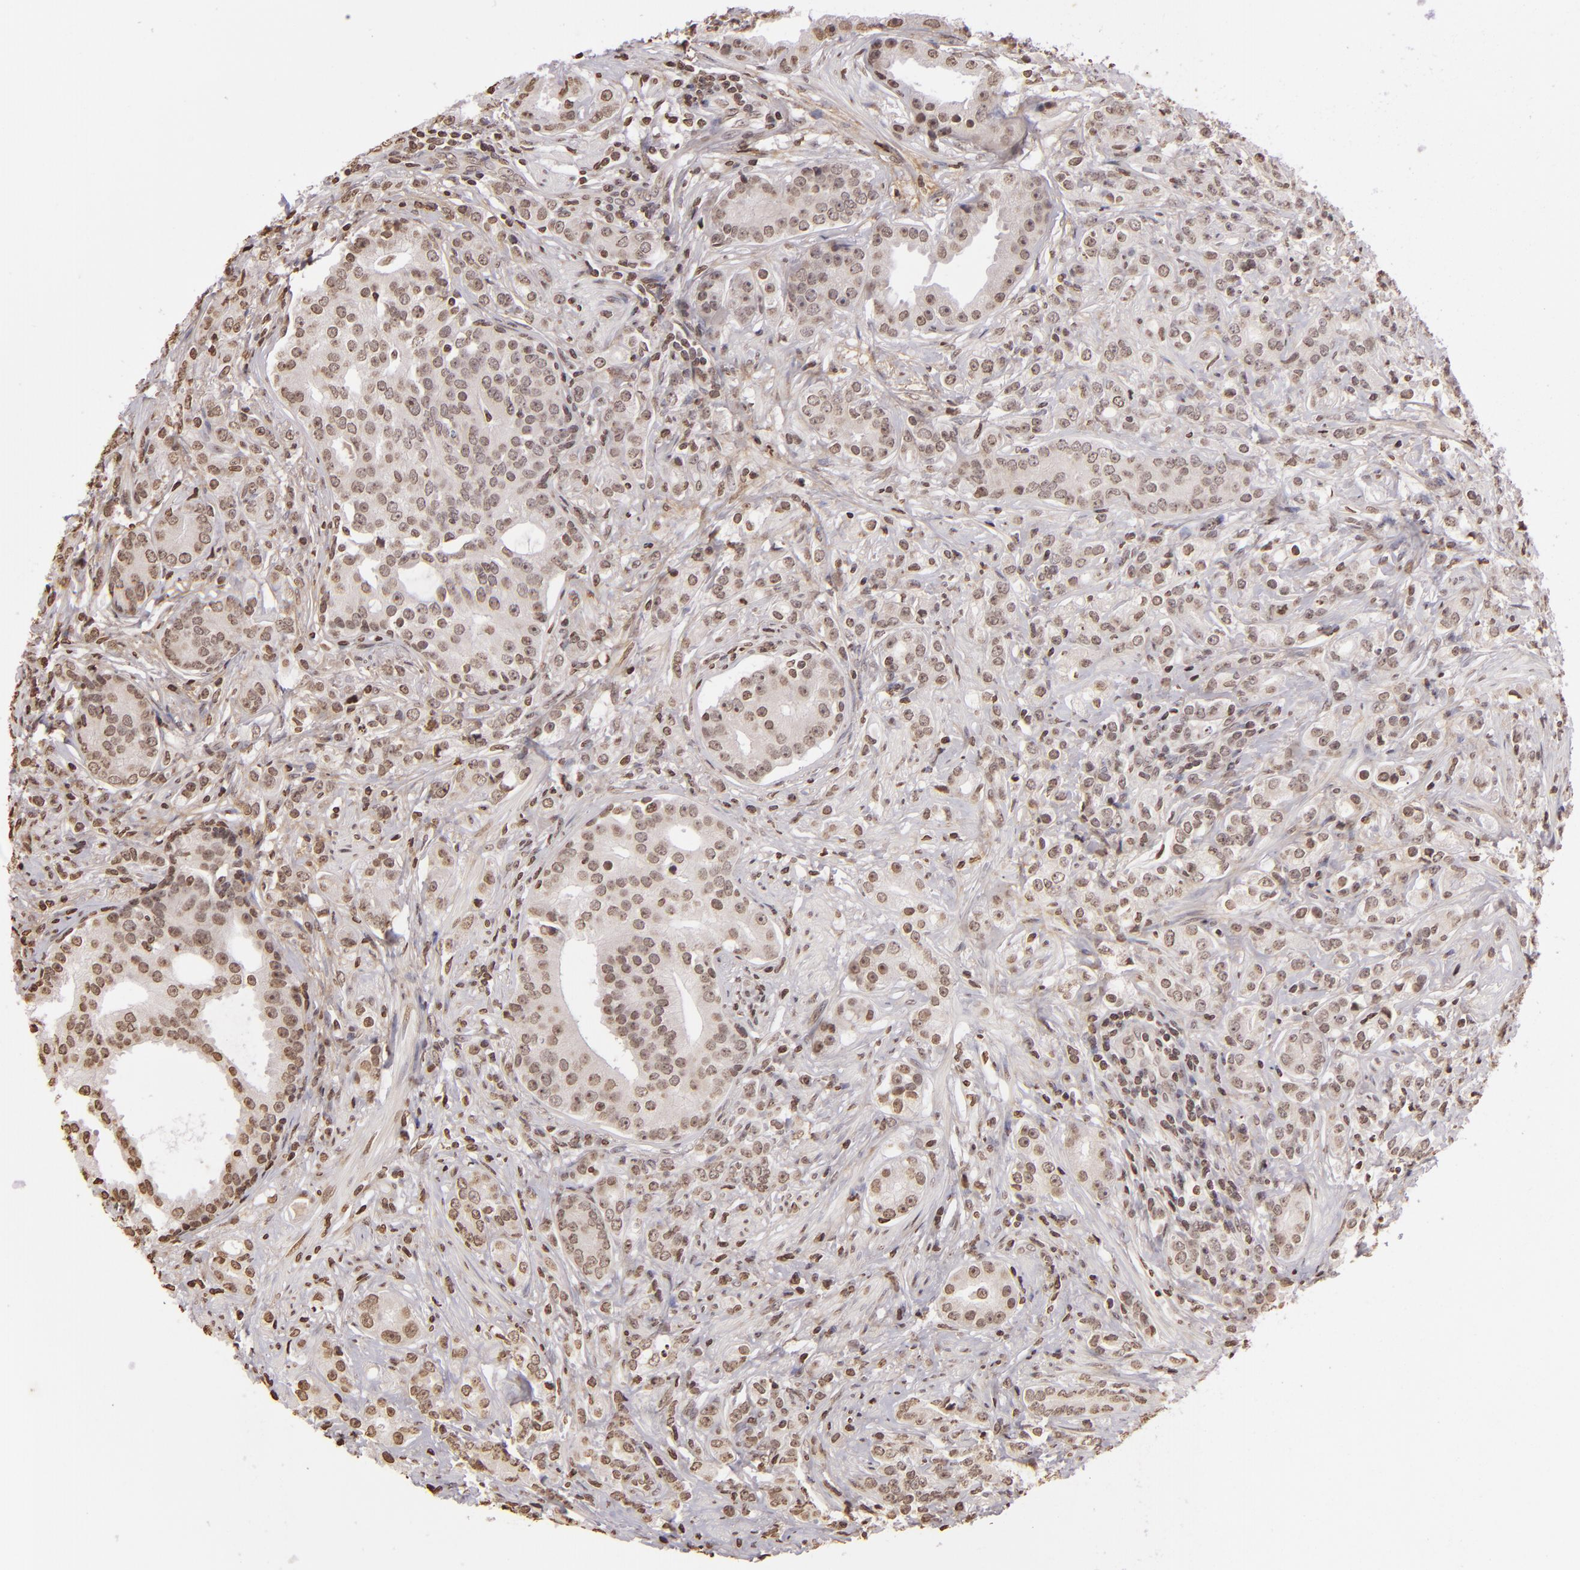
{"staining": {"intensity": "weak", "quantity": ">75%", "location": "nuclear"}, "tissue": "prostate cancer", "cell_type": "Tumor cells", "image_type": "cancer", "snomed": [{"axis": "morphology", "description": "Adenocarcinoma, Medium grade"}, {"axis": "topography", "description": "Prostate"}], "caption": "There is low levels of weak nuclear staining in tumor cells of prostate cancer, as demonstrated by immunohistochemical staining (brown color).", "gene": "THRB", "patient": {"sex": "male", "age": 59}}